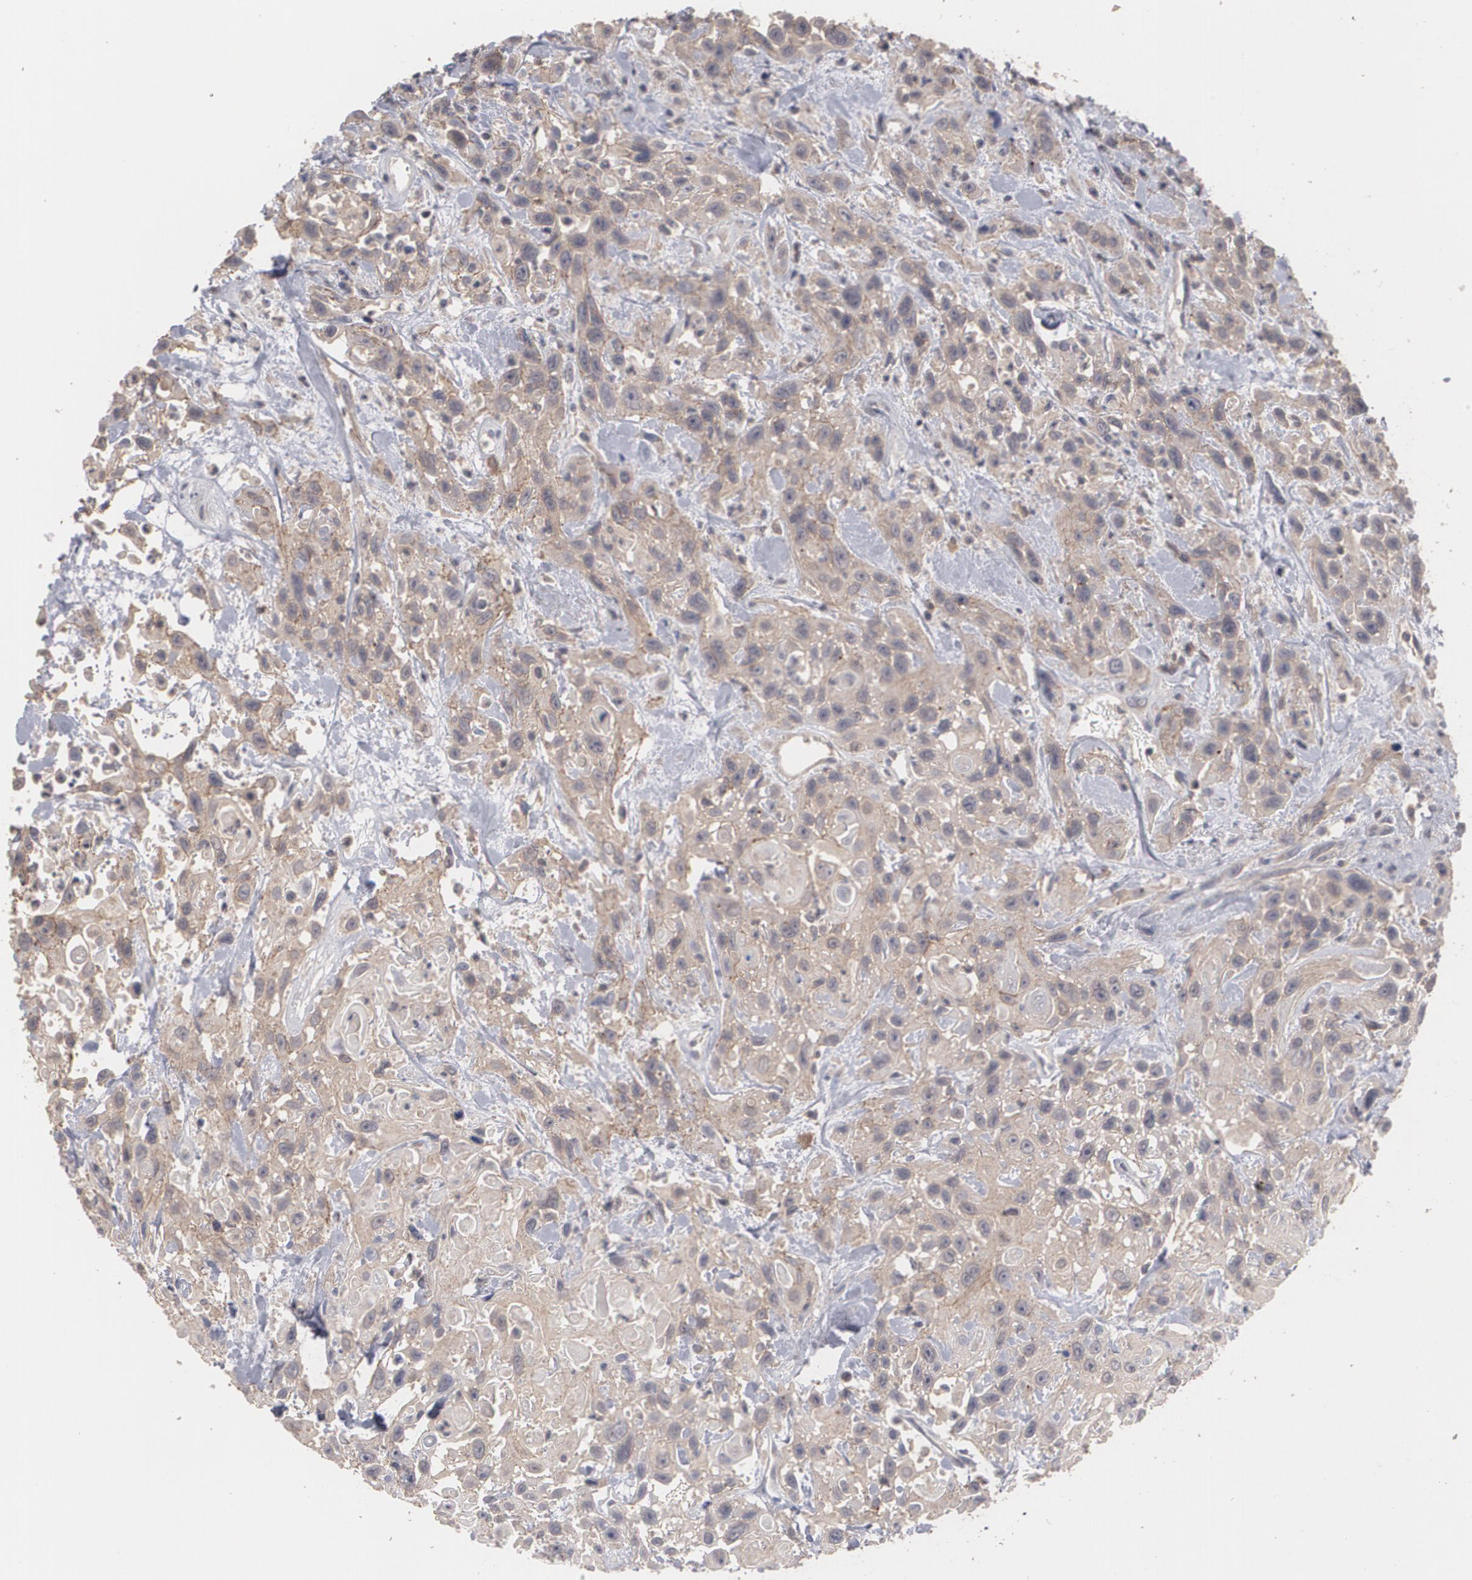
{"staining": {"intensity": "moderate", "quantity": ">75%", "location": "cytoplasmic/membranous"}, "tissue": "urothelial cancer", "cell_type": "Tumor cells", "image_type": "cancer", "snomed": [{"axis": "morphology", "description": "Urothelial carcinoma, High grade"}, {"axis": "topography", "description": "Urinary bladder"}], "caption": "Protein expression analysis of urothelial carcinoma (high-grade) demonstrates moderate cytoplasmic/membranous staining in about >75% of tumor cells.", "gene": "ARF6", "patient": {"sex": "female", "age": 84}}